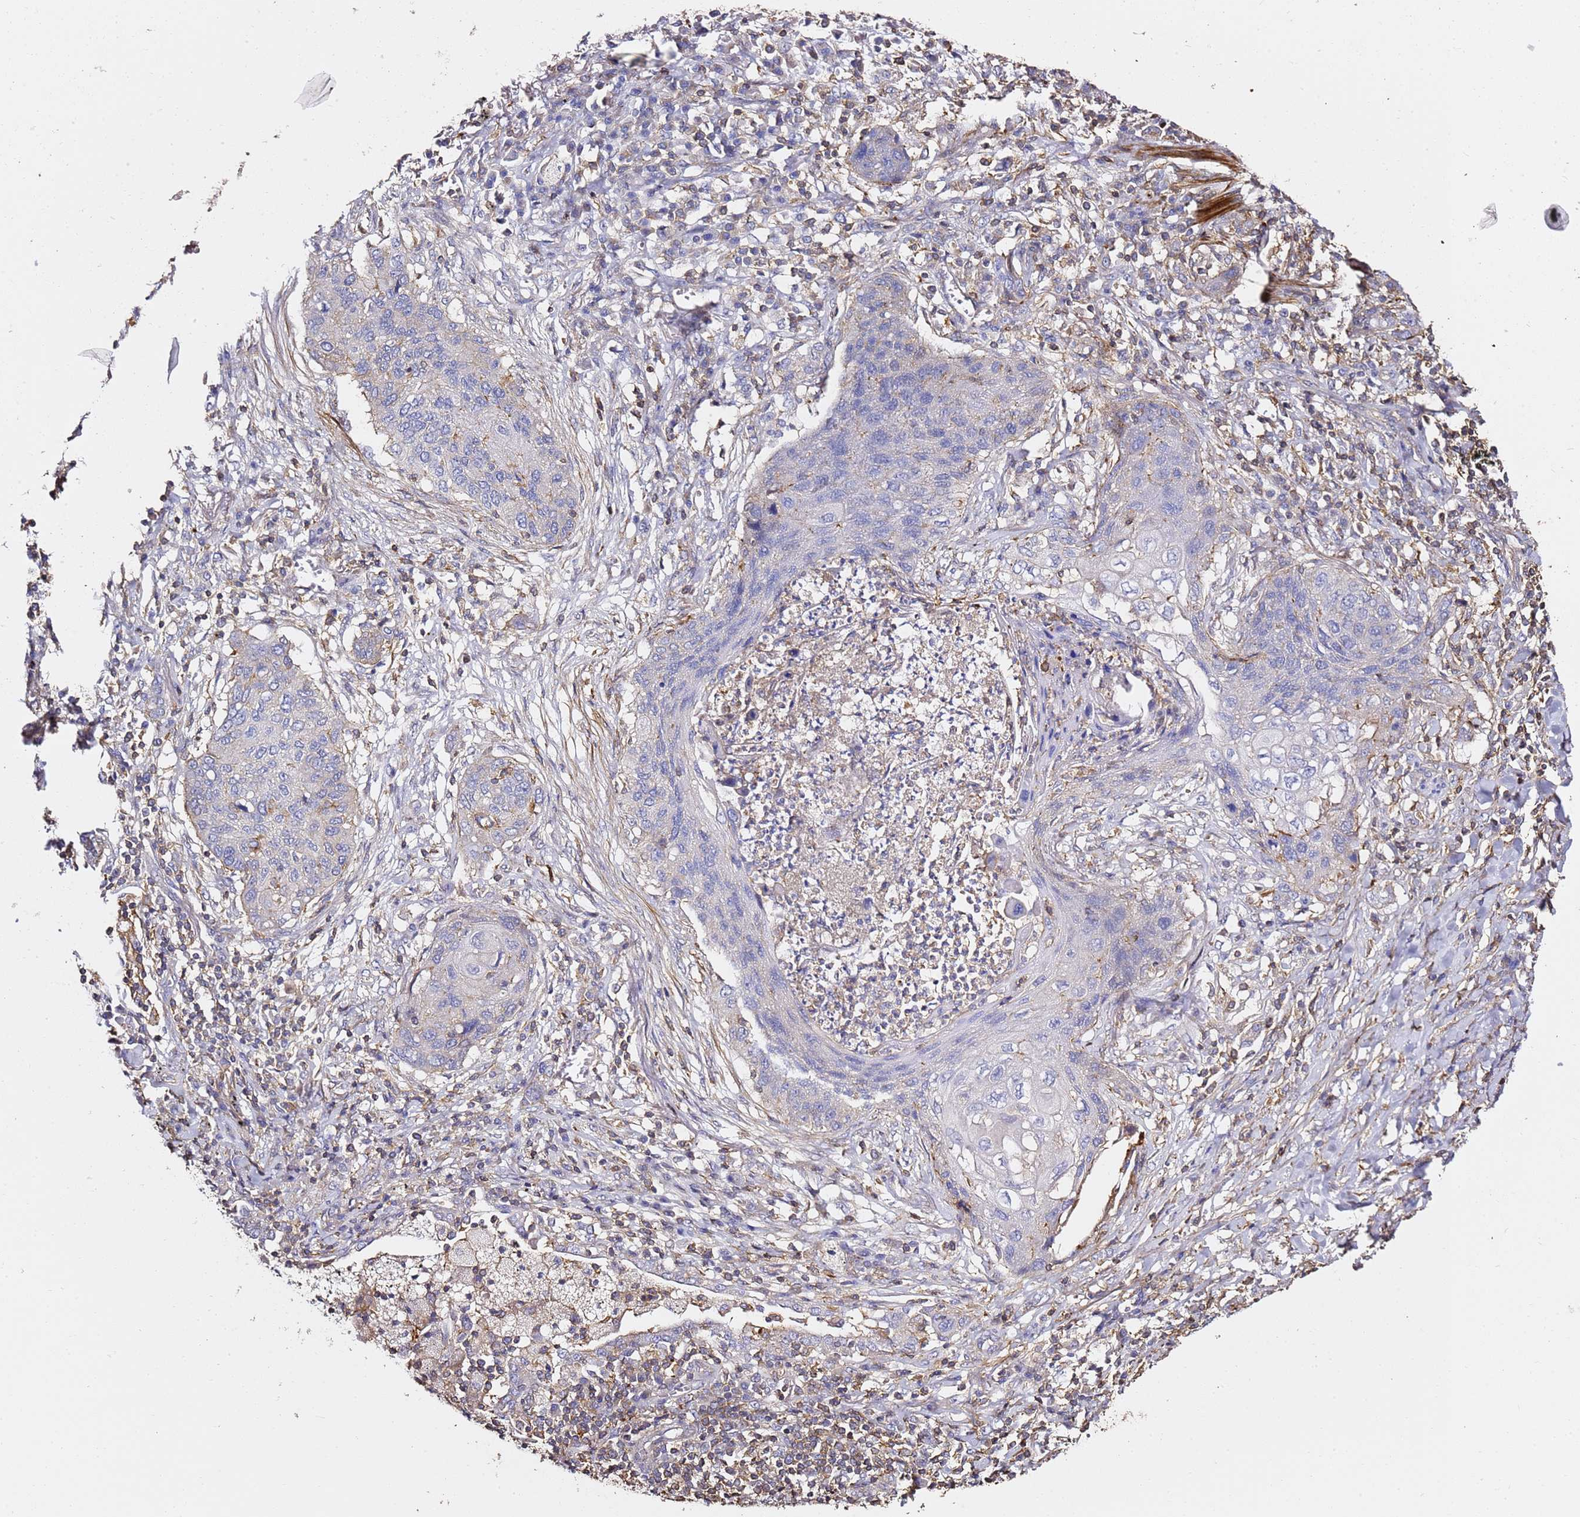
{"staining": {"intensity": "negative", "quantity": "none", "location": "none"}, "tissue": "lung cancer", "cell_type": "Tumor cells", "image_type": "cancer", "snomed": [{"axis": "morphology", "description": "Squamous cell carcinoma, NOS"}, {"axis": "topography", "description": "Lung"}], "caption": "An image of lung cancer (squamous cell carcinoma) stained for a protein reveals no brown staining in tumor cells.", "gene": "ZFP36L2", "patient": {"sex": "female", "age": 63}}